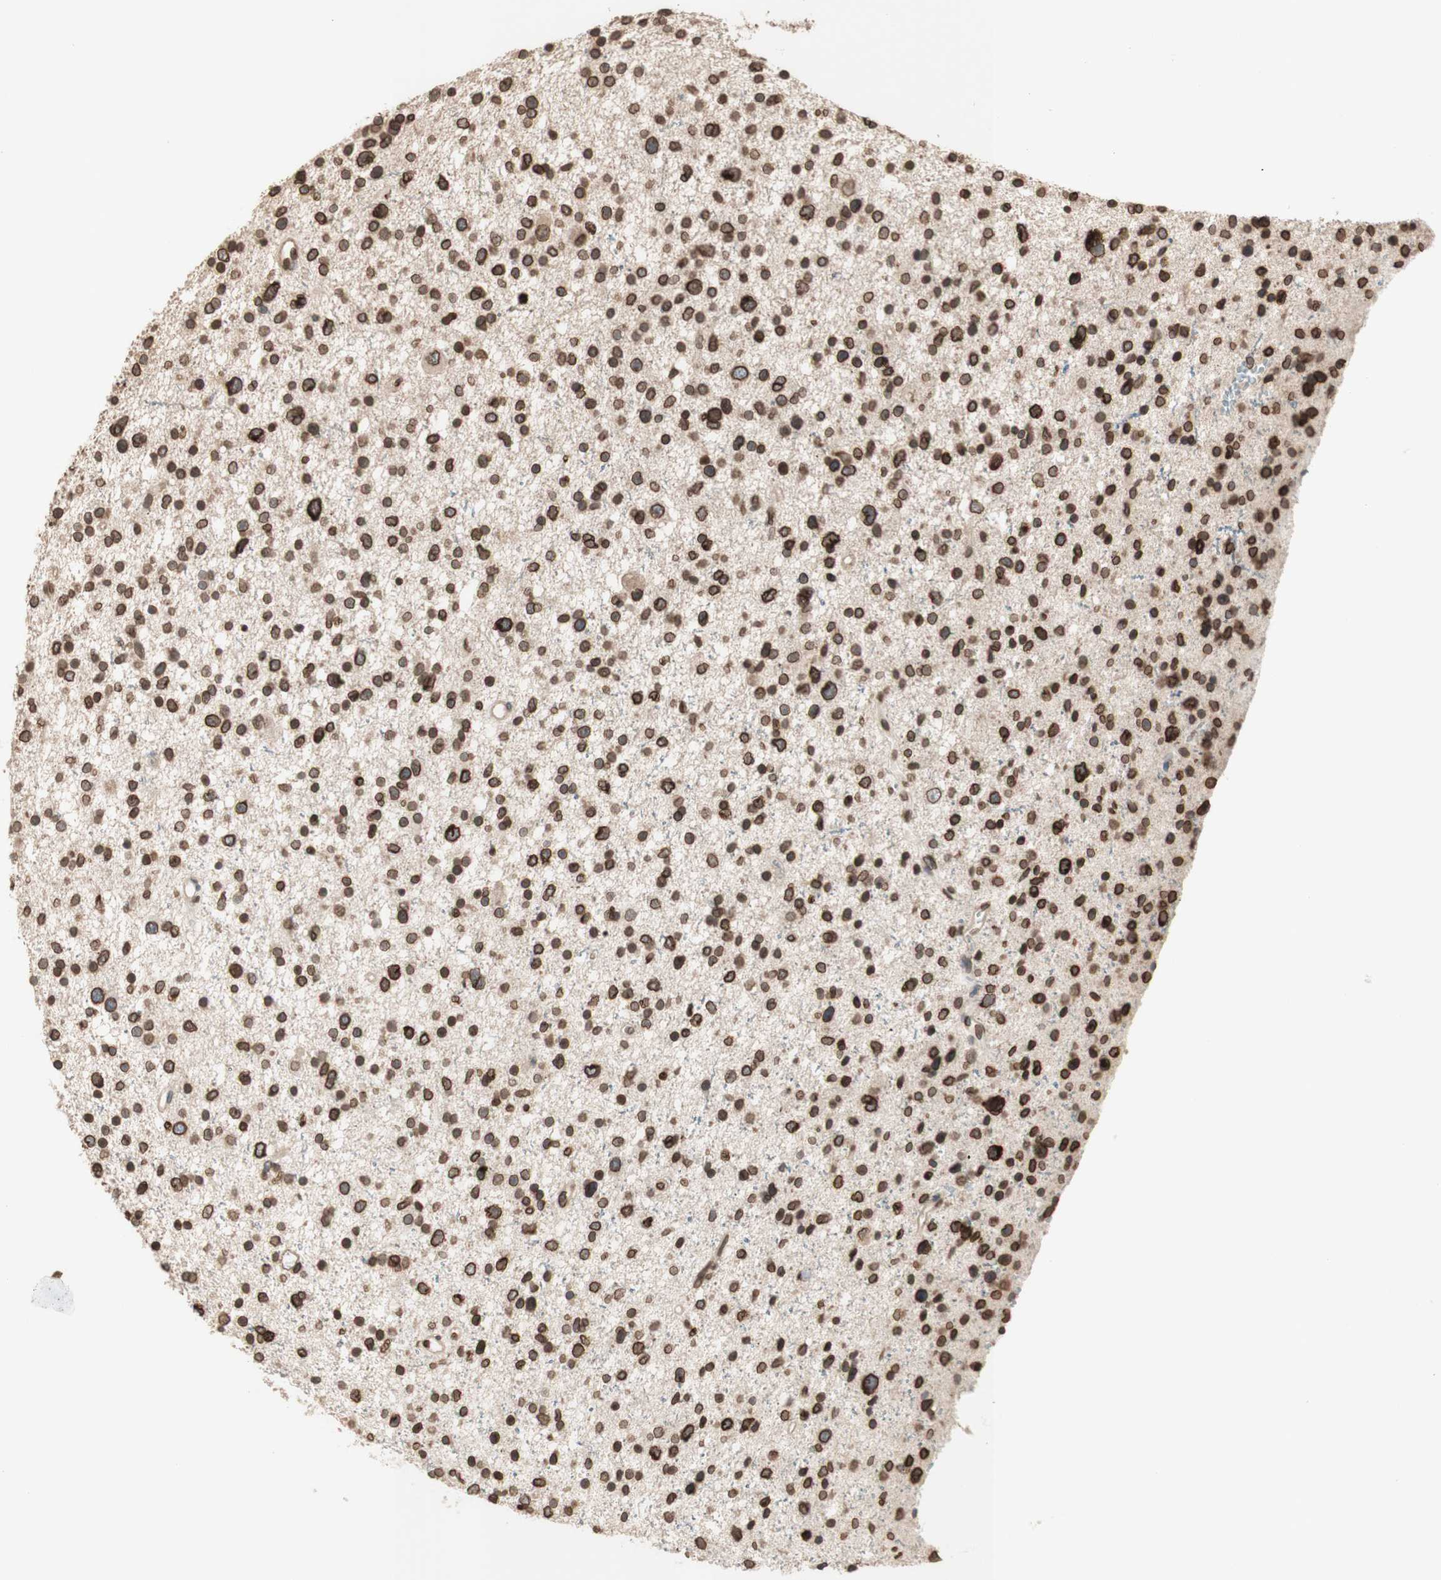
{"staining": {"intensity": "strong", "quantity": "25%-75%", "location": "cytoplasmic/membranous,nuclear"}, "tissue": "glioma", "cell_type": "Tumor cells", "image_type": "cancer", "snomed": [{"axis": "morphology", "description": "Glioma, malignant, Low grade"}, {"axis": "topography", "description": "Brain"}], "caption": "Strong cytoplasmic/membranous and nuclear positivity for a protein is seen in about 25%-75% of tumor cells of malignant low-grade glioma using immunohistochemistry.", "gene": "TMPO", "patient": {"sex": "female", "age": 37}}